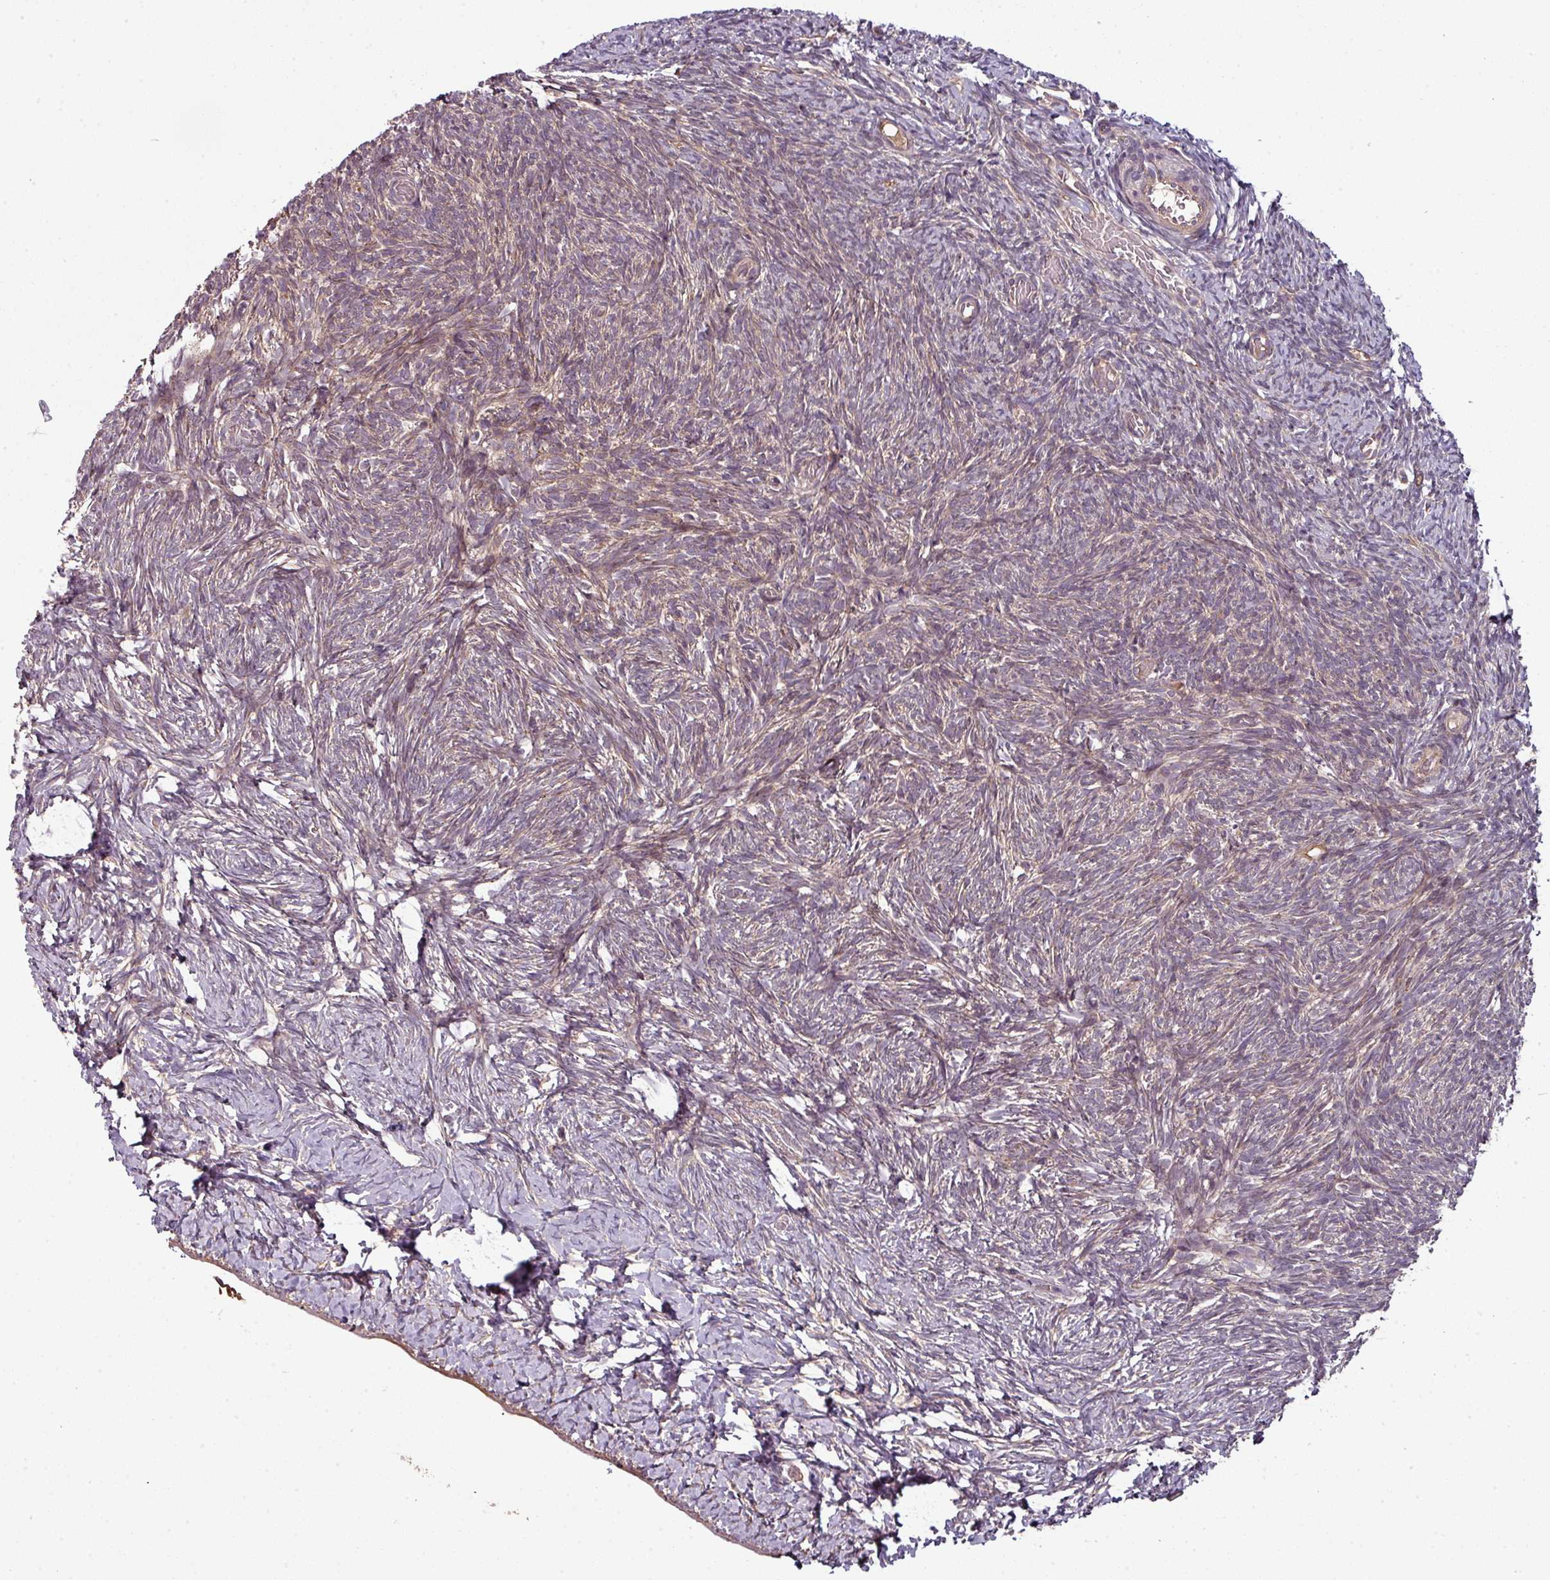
{"staining": {"intensity": "moderate", "quantity": ">75%", "location": "cytoplasmic/membranous"}, "tissue": "ovary", "cell_type": "Follicle cells", "image_type": "normal", "snomed": [{"axis": "morphology", "description": "Normal tissue, NOS"}, {"axis": "topography", "description": "Ovary"}], "caption": "The immunohistochemical stain labels moderate cytoplasmic/membranous positivity in follicle cells of unremarkable ovary.", "gene": "GSKIP", "patient": {"sex": "female", "age": 39}}